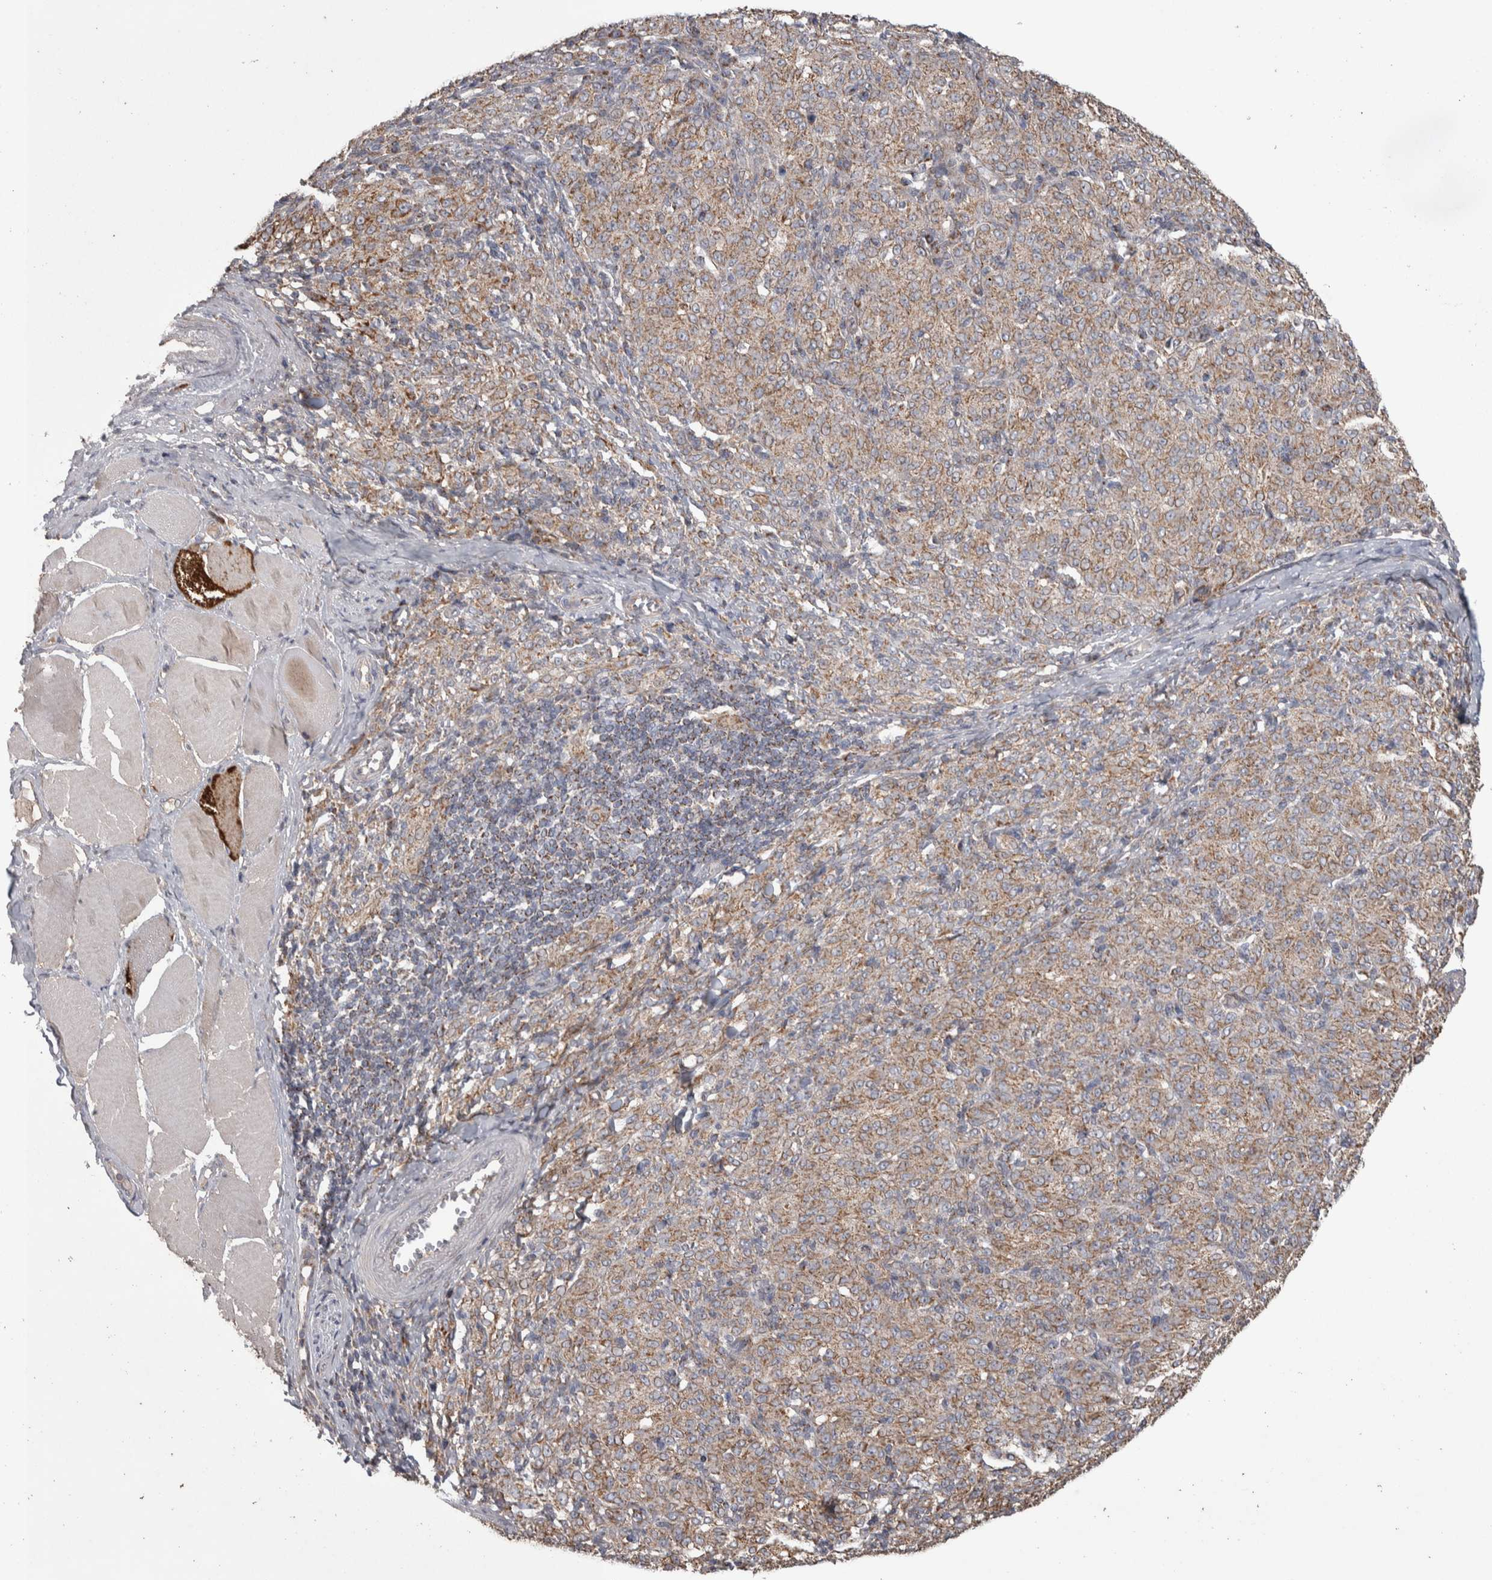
{"staining": {"intensity": "weak", "quantity": ">75%", "location": "cytoplasmic/membranous"}, "tissue": "melanoma", "cell_type": "Tumor cells", "image_type": "cancer", "snomed": [{"axis": "morphology", "description": "Malignant melanoma, NOS"}, {"axis": "topography", "description": "Skin"}], "caption": "Weak cytoplasmic/membranous protein expression is appreciated in approximately >75% of tumor cells in malignant melanoma.", "gene": "SCO1", "patient": {"sex": "female", "age": 72}}